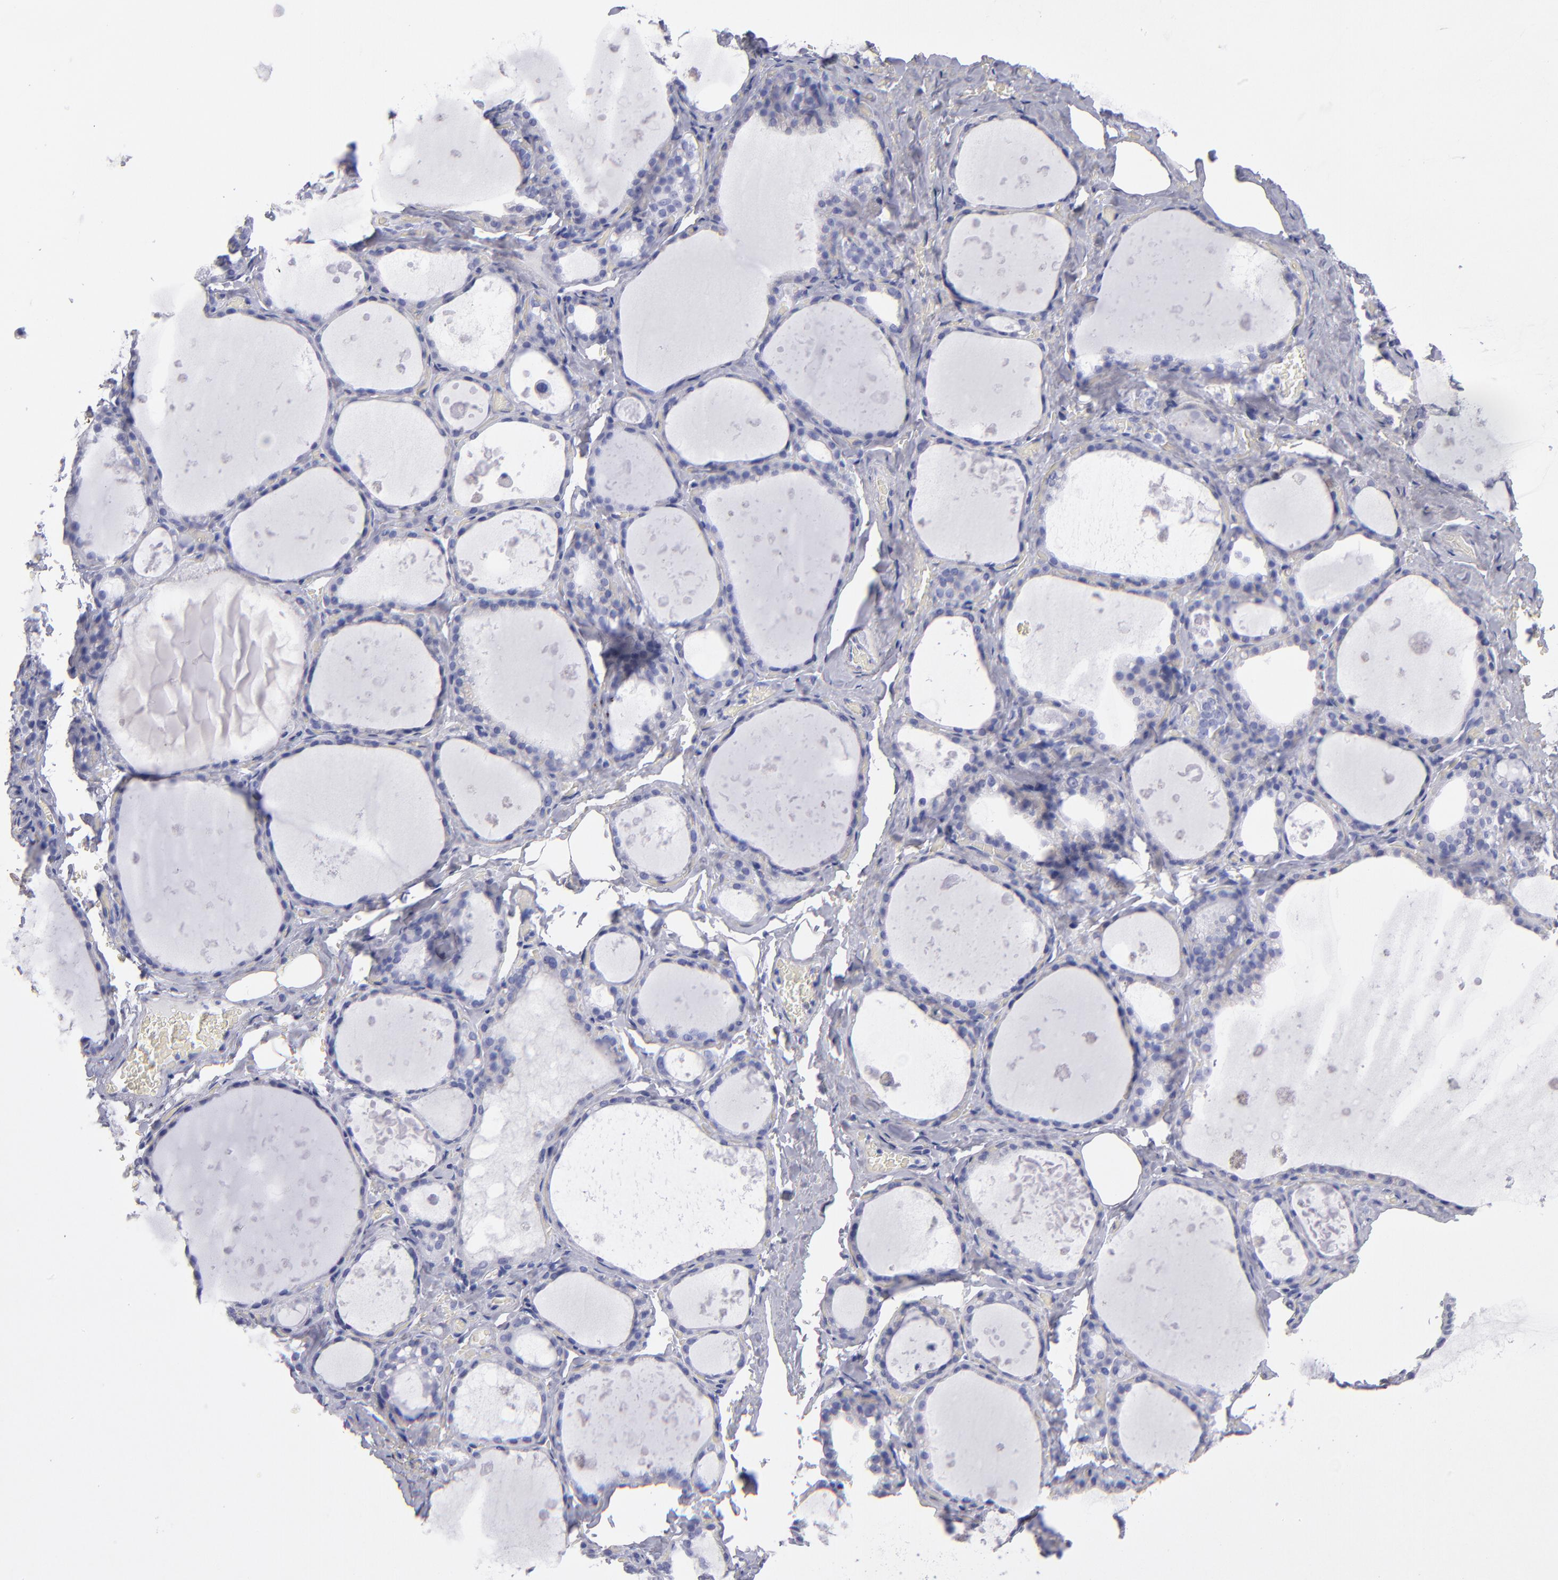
{"staining": {"intensity": "negative", "quantity": "none", "location": "none"}, "tissue": "thyroid gland", "cell_type": "Glandular cells", "image_type": "normal", "snomed": [{"axis": "morphology", "description": "Normal tissue, NOS"}, {"axis": "topography", "description": "Thyroid gland"}], "caption": "Glandular cells show no significant protein staining in unremarkable thyroid gland. (DAB (3,3'-diaminobenzidine) immunohistochemistry visualized using brightfield microscopy, high magnification).", "gene": "MB", "patient": {"sex": "male", "age": 61}}